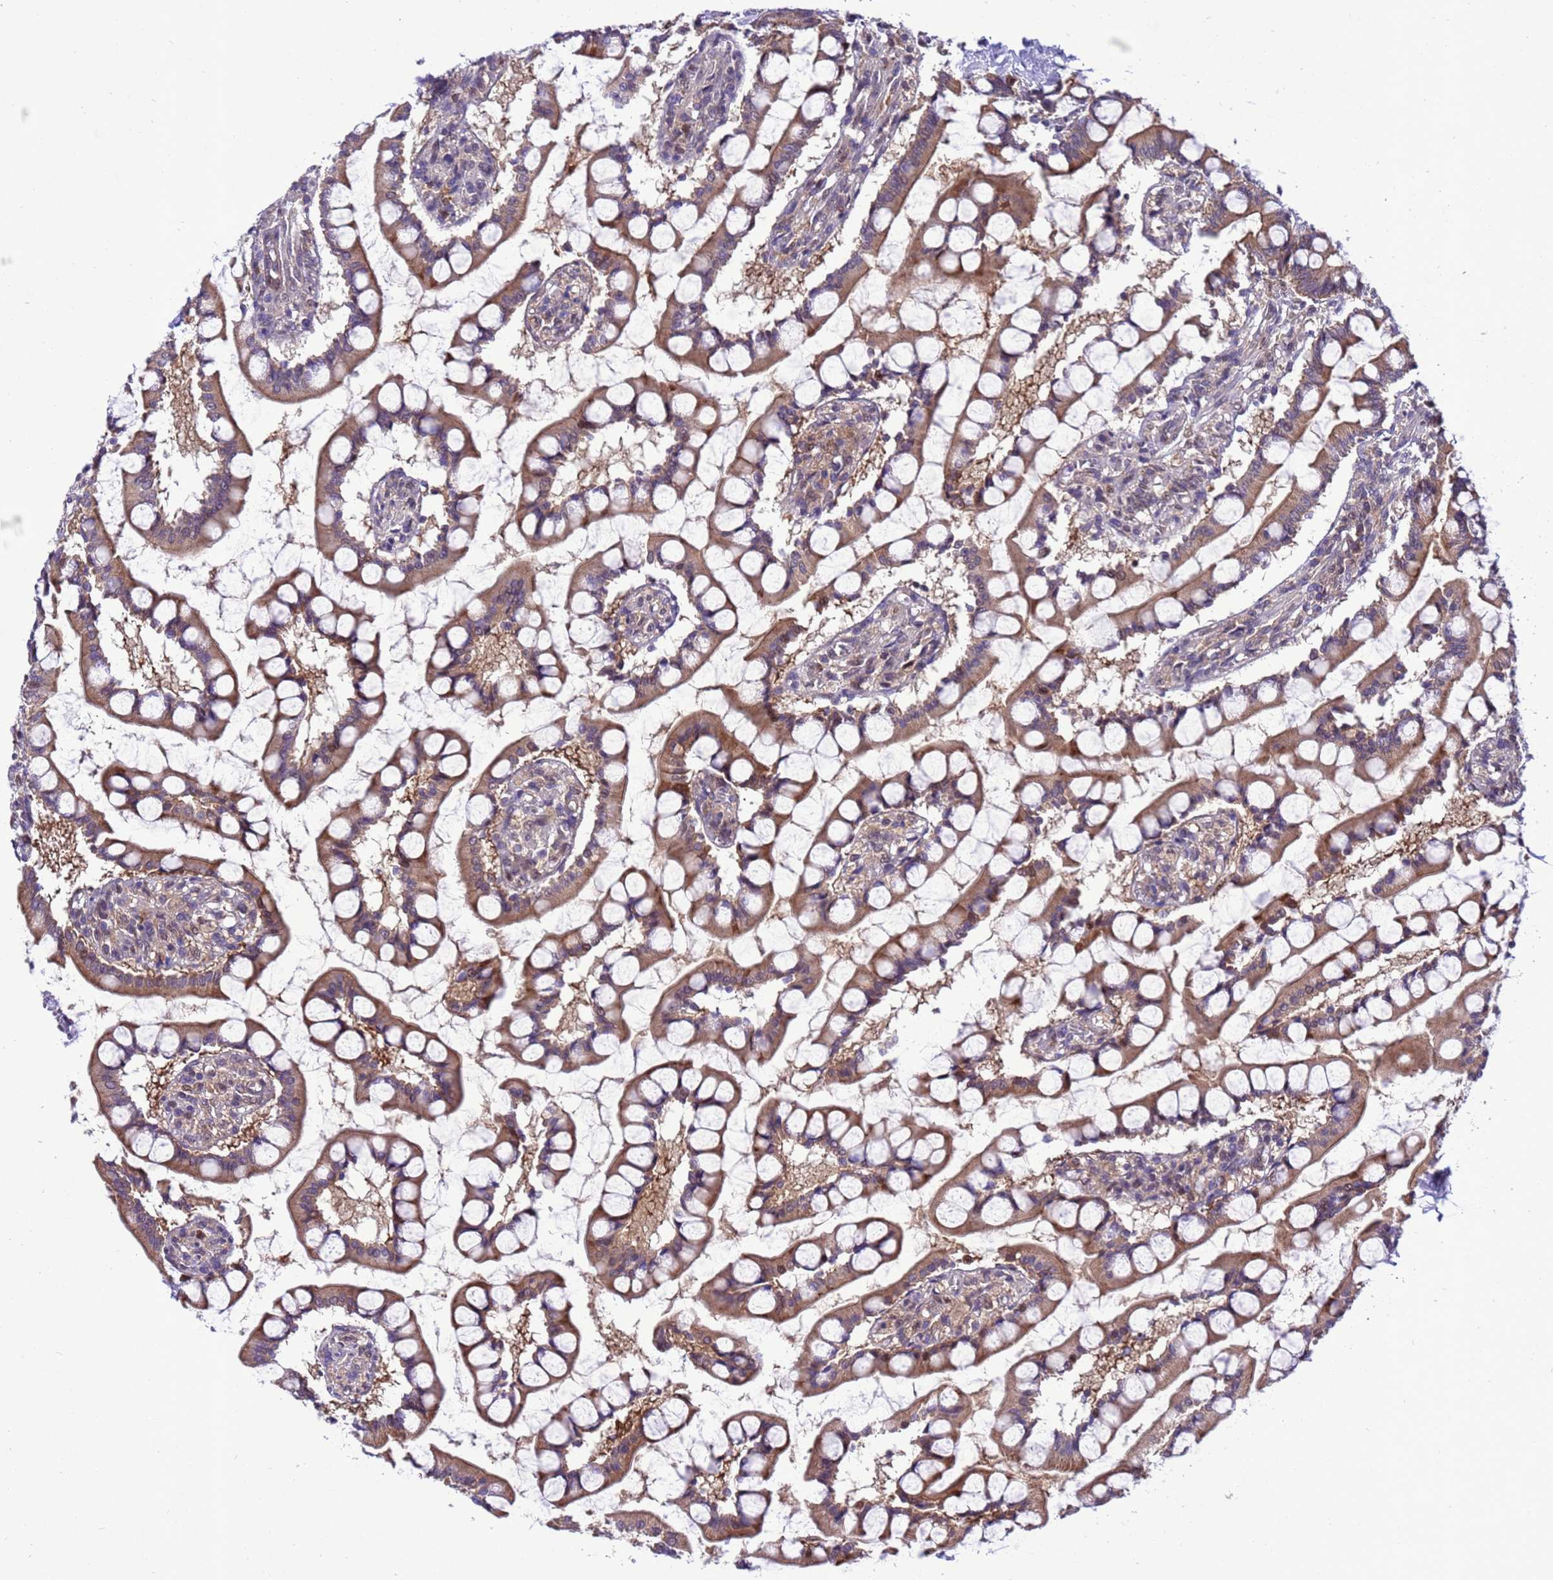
{"staining": {"intensity": "strong", "quantity": ">75%", "location": "cytoplasmic/membranous"}, "tissue": "small intestine", "cell_type": "Glandular cells", "image_type": "normal", "snomed": [{"axis": "morphology", "description": "Normal tissue, NOS"}, {"axis": "topography", "description": "Small intestine"}], "caption": "A high amount of strong cytoplasmic/membranous staining is present in approximately >75% of glandular cells in benign small intestine.", "gene": "RASD1", "patient": {"sex": "male", "age": 52}}